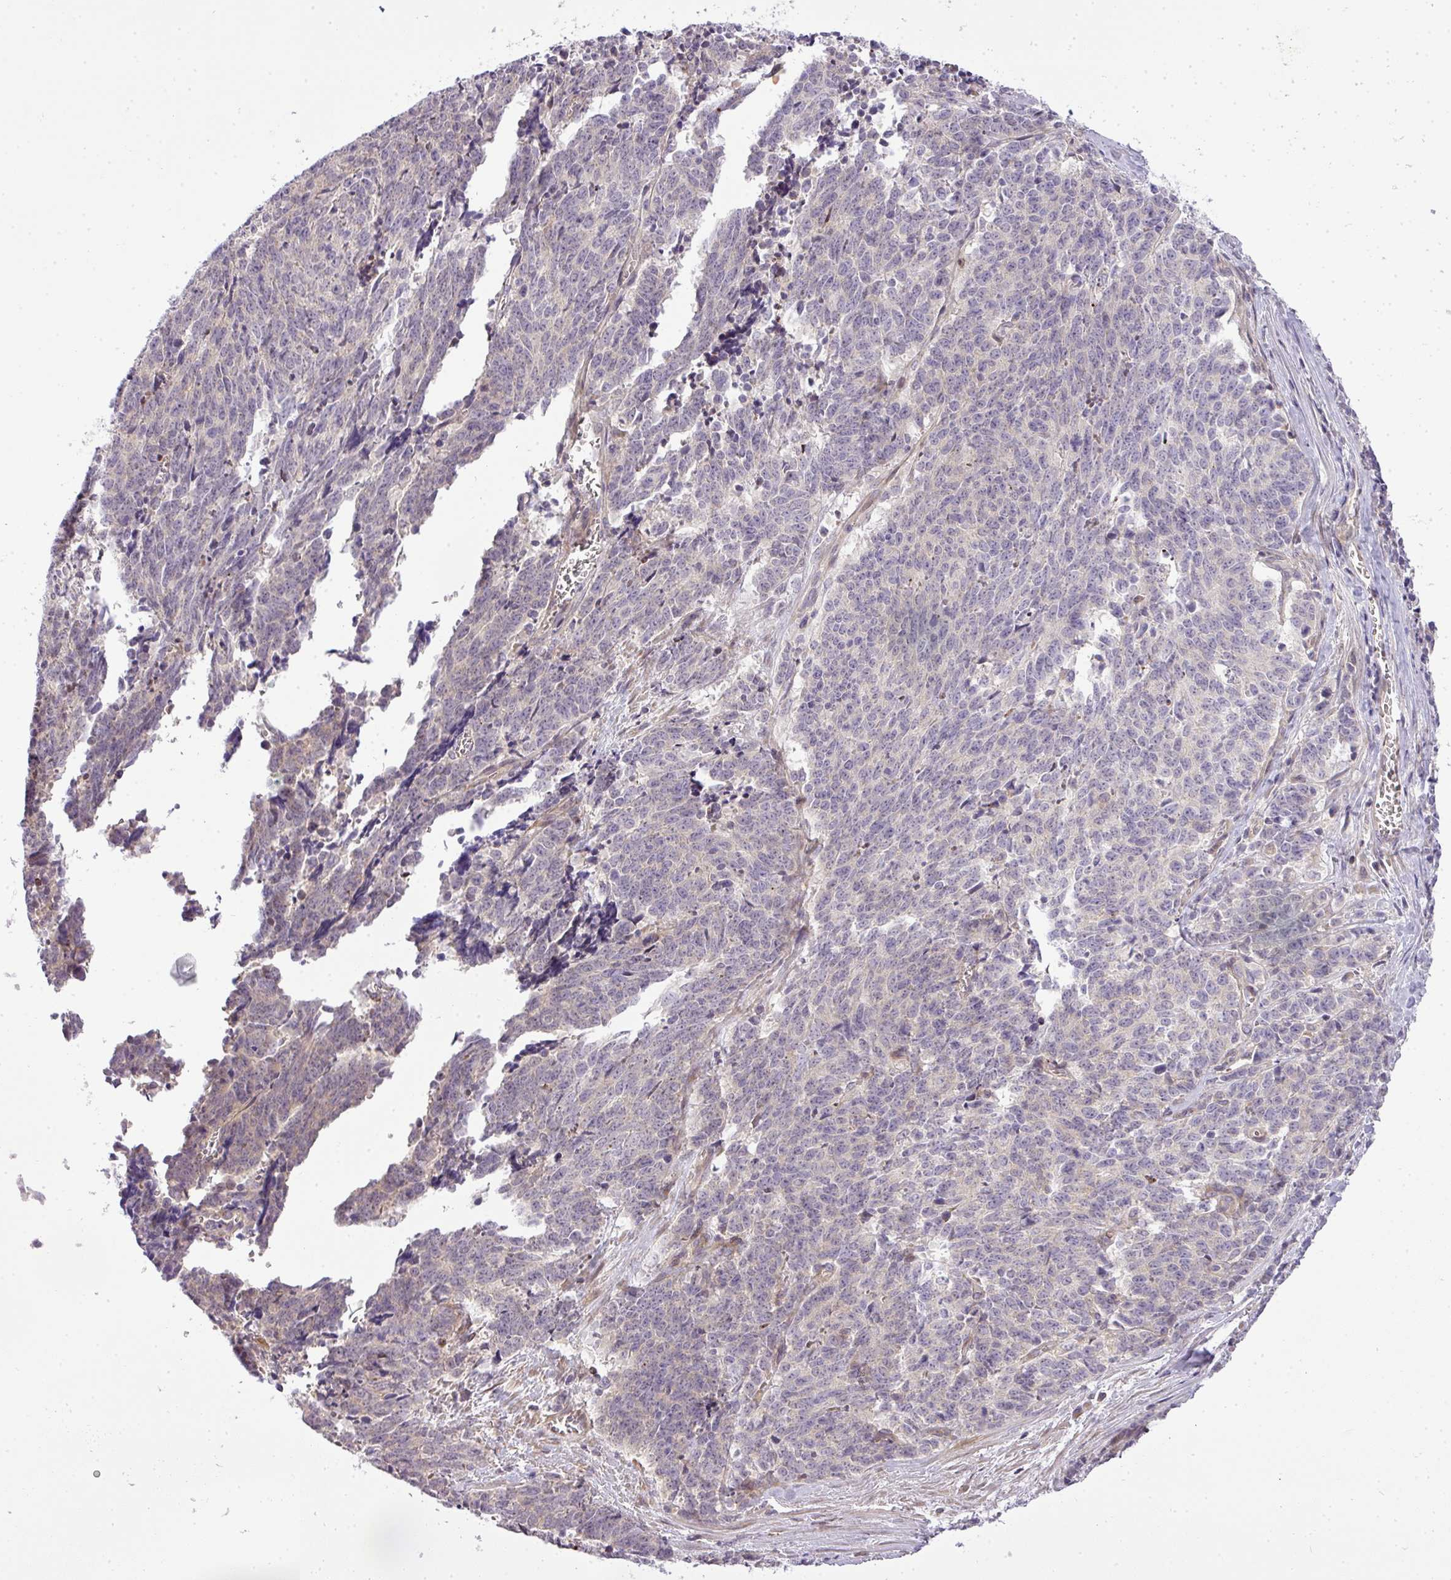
{"staining": {"intensity": "negative", "quantity": "none", "location": "none"}, "tissue": "cervical cancer", "cell_type": "Tumor cells", "image_type": "cancer", "snomed": [{"axis": "morphology", "description": "Squamous cell carcinoma, NOS"}, {"axis": "topography", "description": "Cervix"}], "caption": "This is a histopathology image of immunohistochemistry staining of cervical cancer, which shows no positivity in tumor cells.", "gene": "ZDHHC1", "patient": {"sex": "female", "age": 29}}